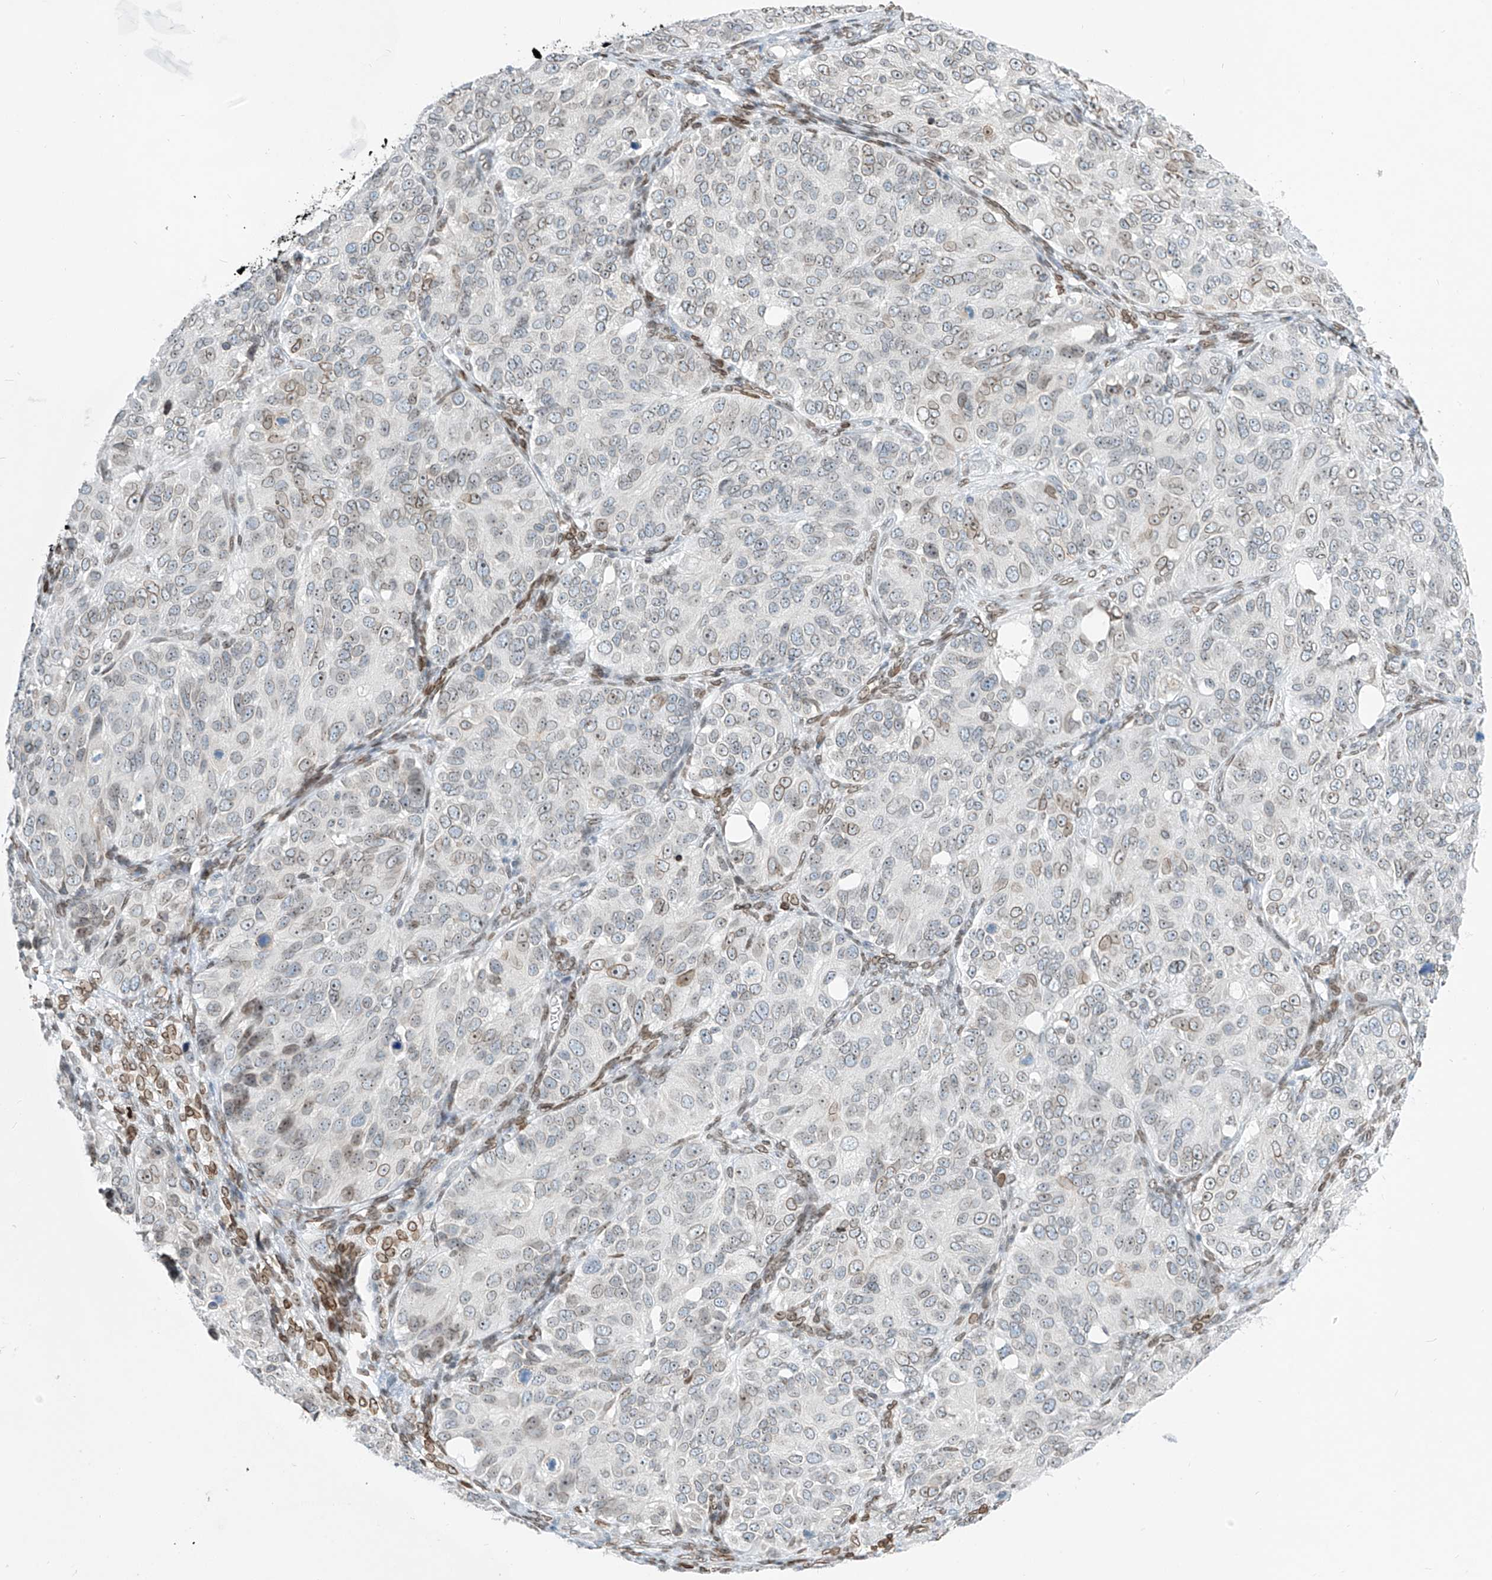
{"staining": {"intensity": "moderate", "quantity": "<25%", "location": "cytoplasmic/membranous,nuclear"}, "tissue": "ovarian cancer", "cell_type": "Tumor cells", "image_type": "cancer", "snomed": [{"axis": "morphology", "description": "Carcinoma, endometroid"}, {"axis": "topography", "description": "Ovary"}], "caption": "Immunohistochemistry (IHC) histopathology image of ovarian cancer stained for a protein (brown), which shows low levels of moderate cytoplasmic/membranous and nuclear expression in approximately <25% of tumor cells.", "gene": "SAMD15", "patient": {"sex": "female", "age": 51}}